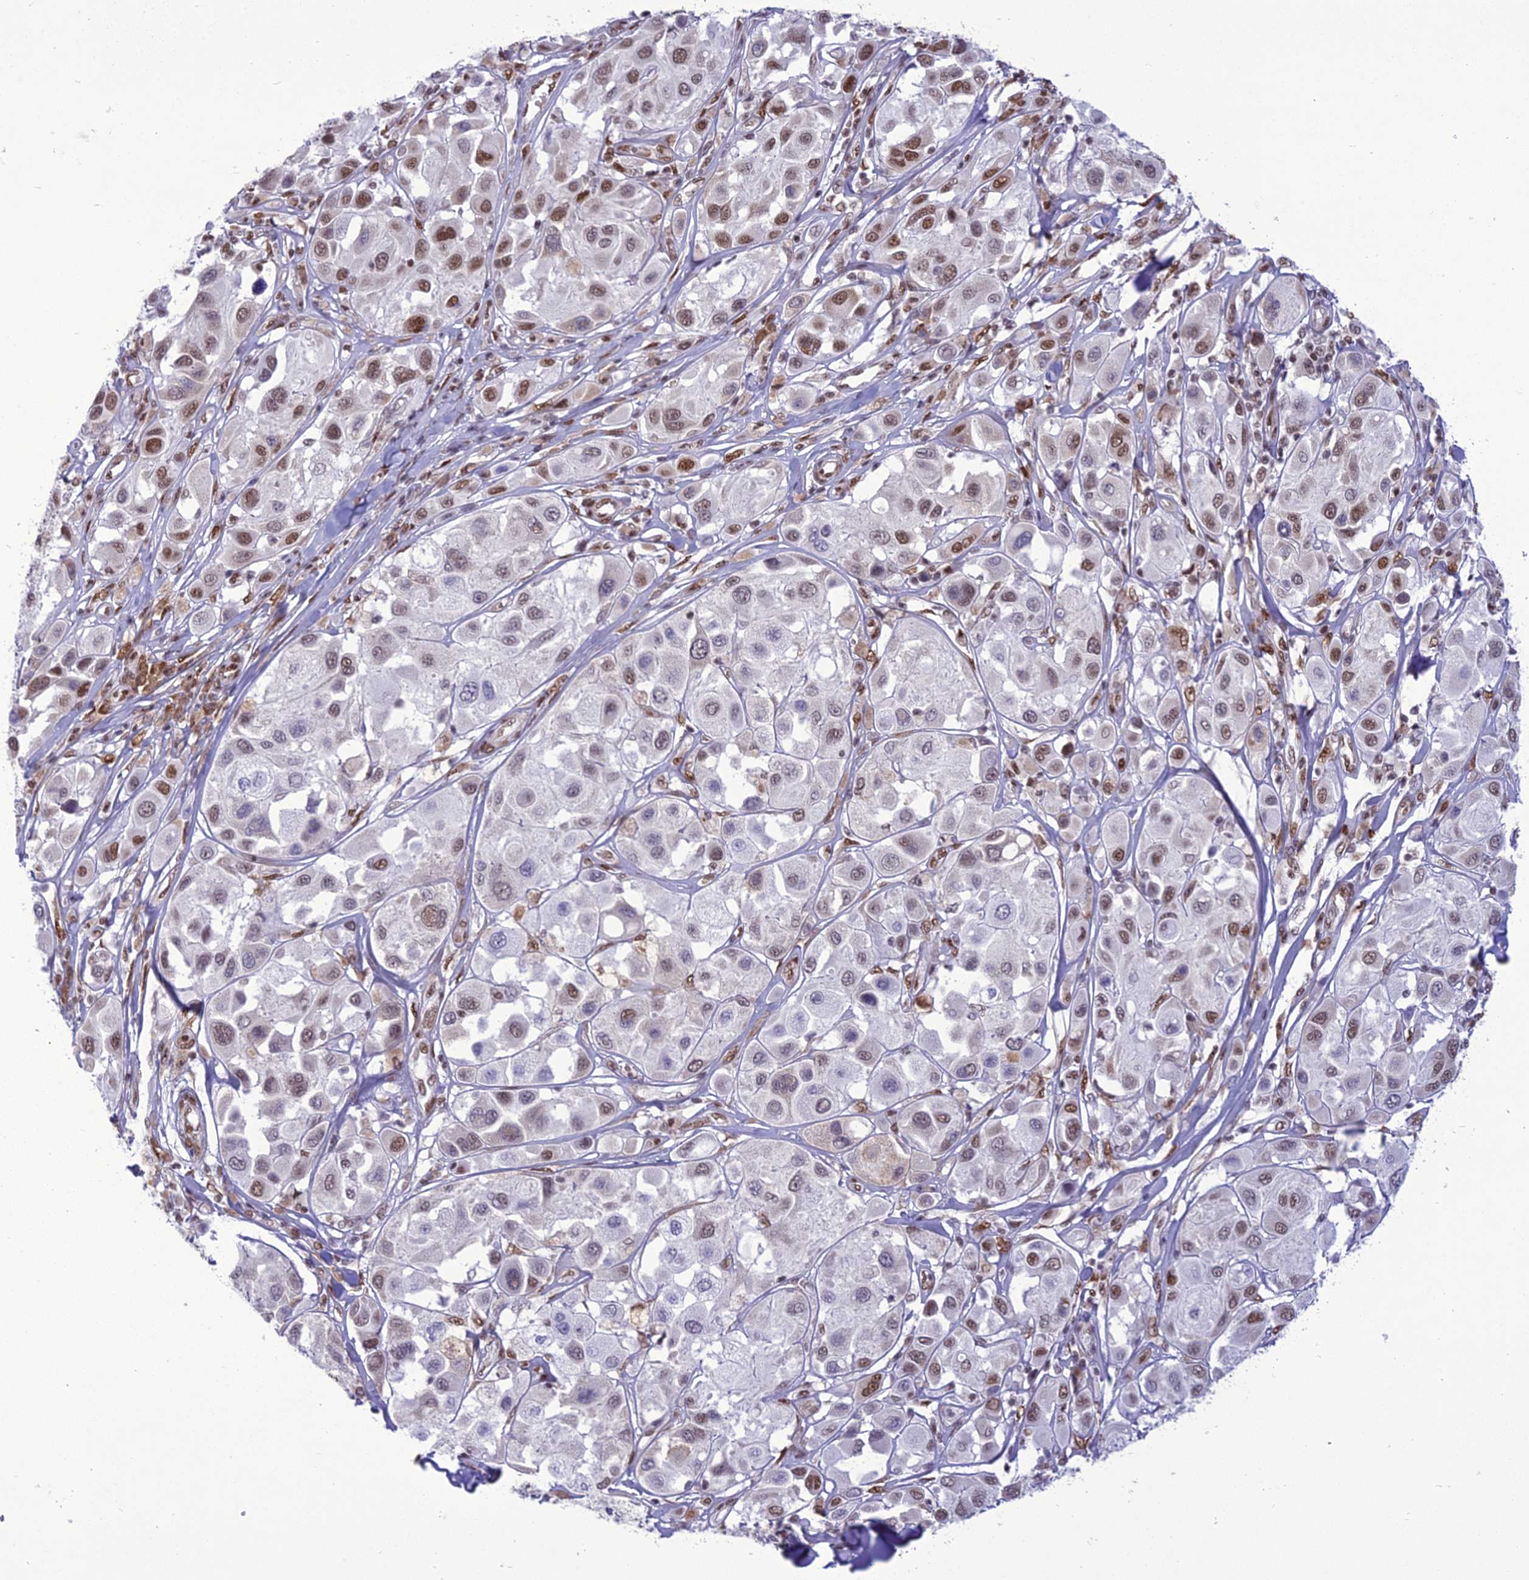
{"staining": {"intensity": "moderate", "quantity": "25%-75%", "location": "nuclear"}, "tissue": "melanoma", "cell_type": "Tumor cells", "image_type": "cancer", "snomed": [{"axis": "morphology", "description": "Malignant melanoma, Metastatic site"}, {"axis": "topography", "description": "Skin"}], "caption": "Moderate nuclear expression is identified in about 25%-75% of tumor cells in malignant melanoma (metastatic site).", "gene": "DDX1", "patient": {"sex": "male", "age": 41}}